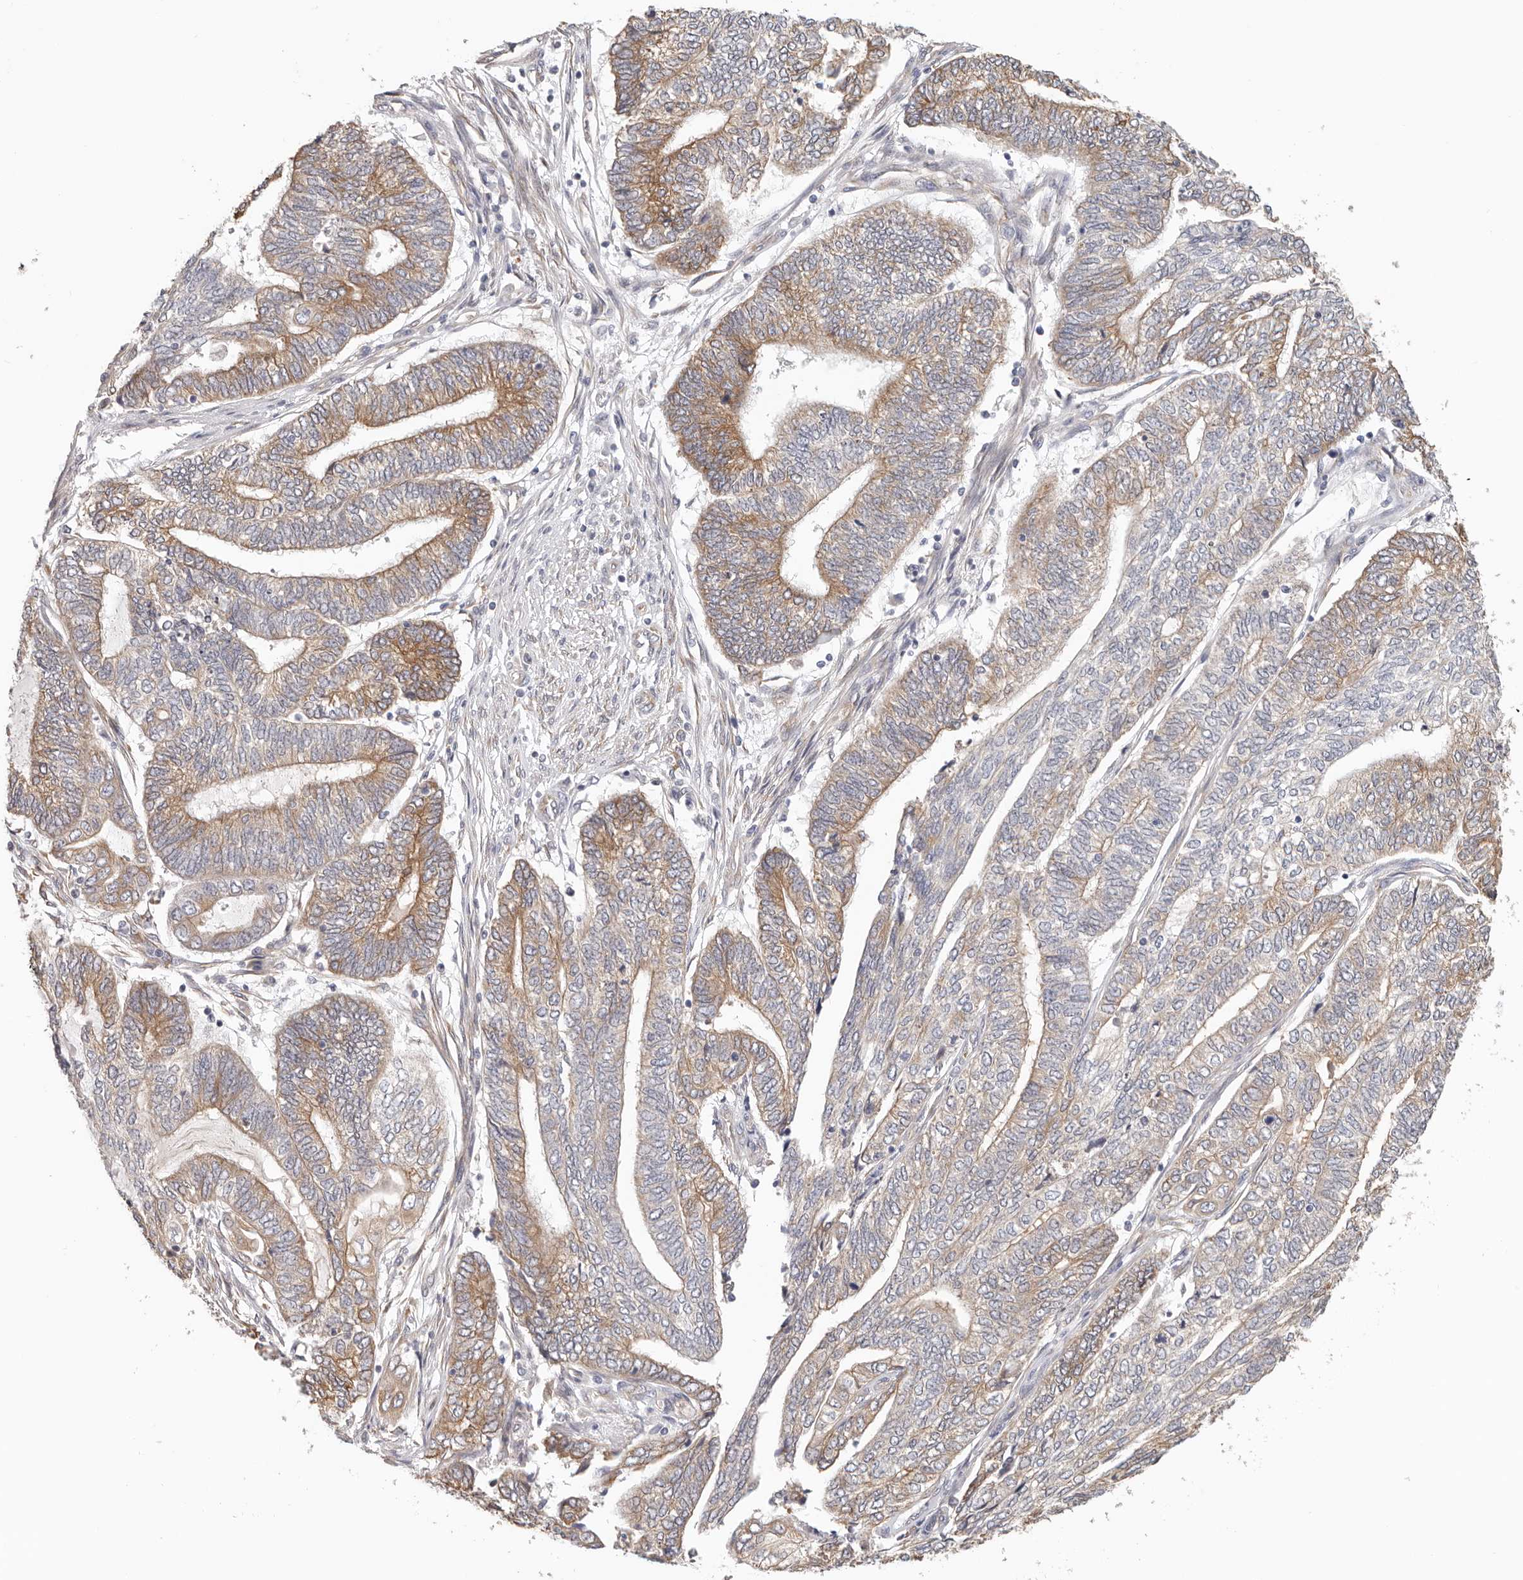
{"staining": {"intensity": "moderate", "quantity": ">75%", "location": "cytoplasmic/membranous"}, "tissue": "endometrial cancer", "cell_type": "Tumor cells", "image_type": "cancer", "snomed": [{"axis": "morphology", "description": "Adenocarcinoma, NOS"}, {"axis": "topography", "description": "Uterus"}, {"axis": "topography", "description": "Endometrium"}], "caption": "Adenocarcinoma (endometrial) stained with a protein marker demonstrates moderate staining in tumor cells.", "gene": "AFDN", "patient": {"sex": "female", "age": 70}}